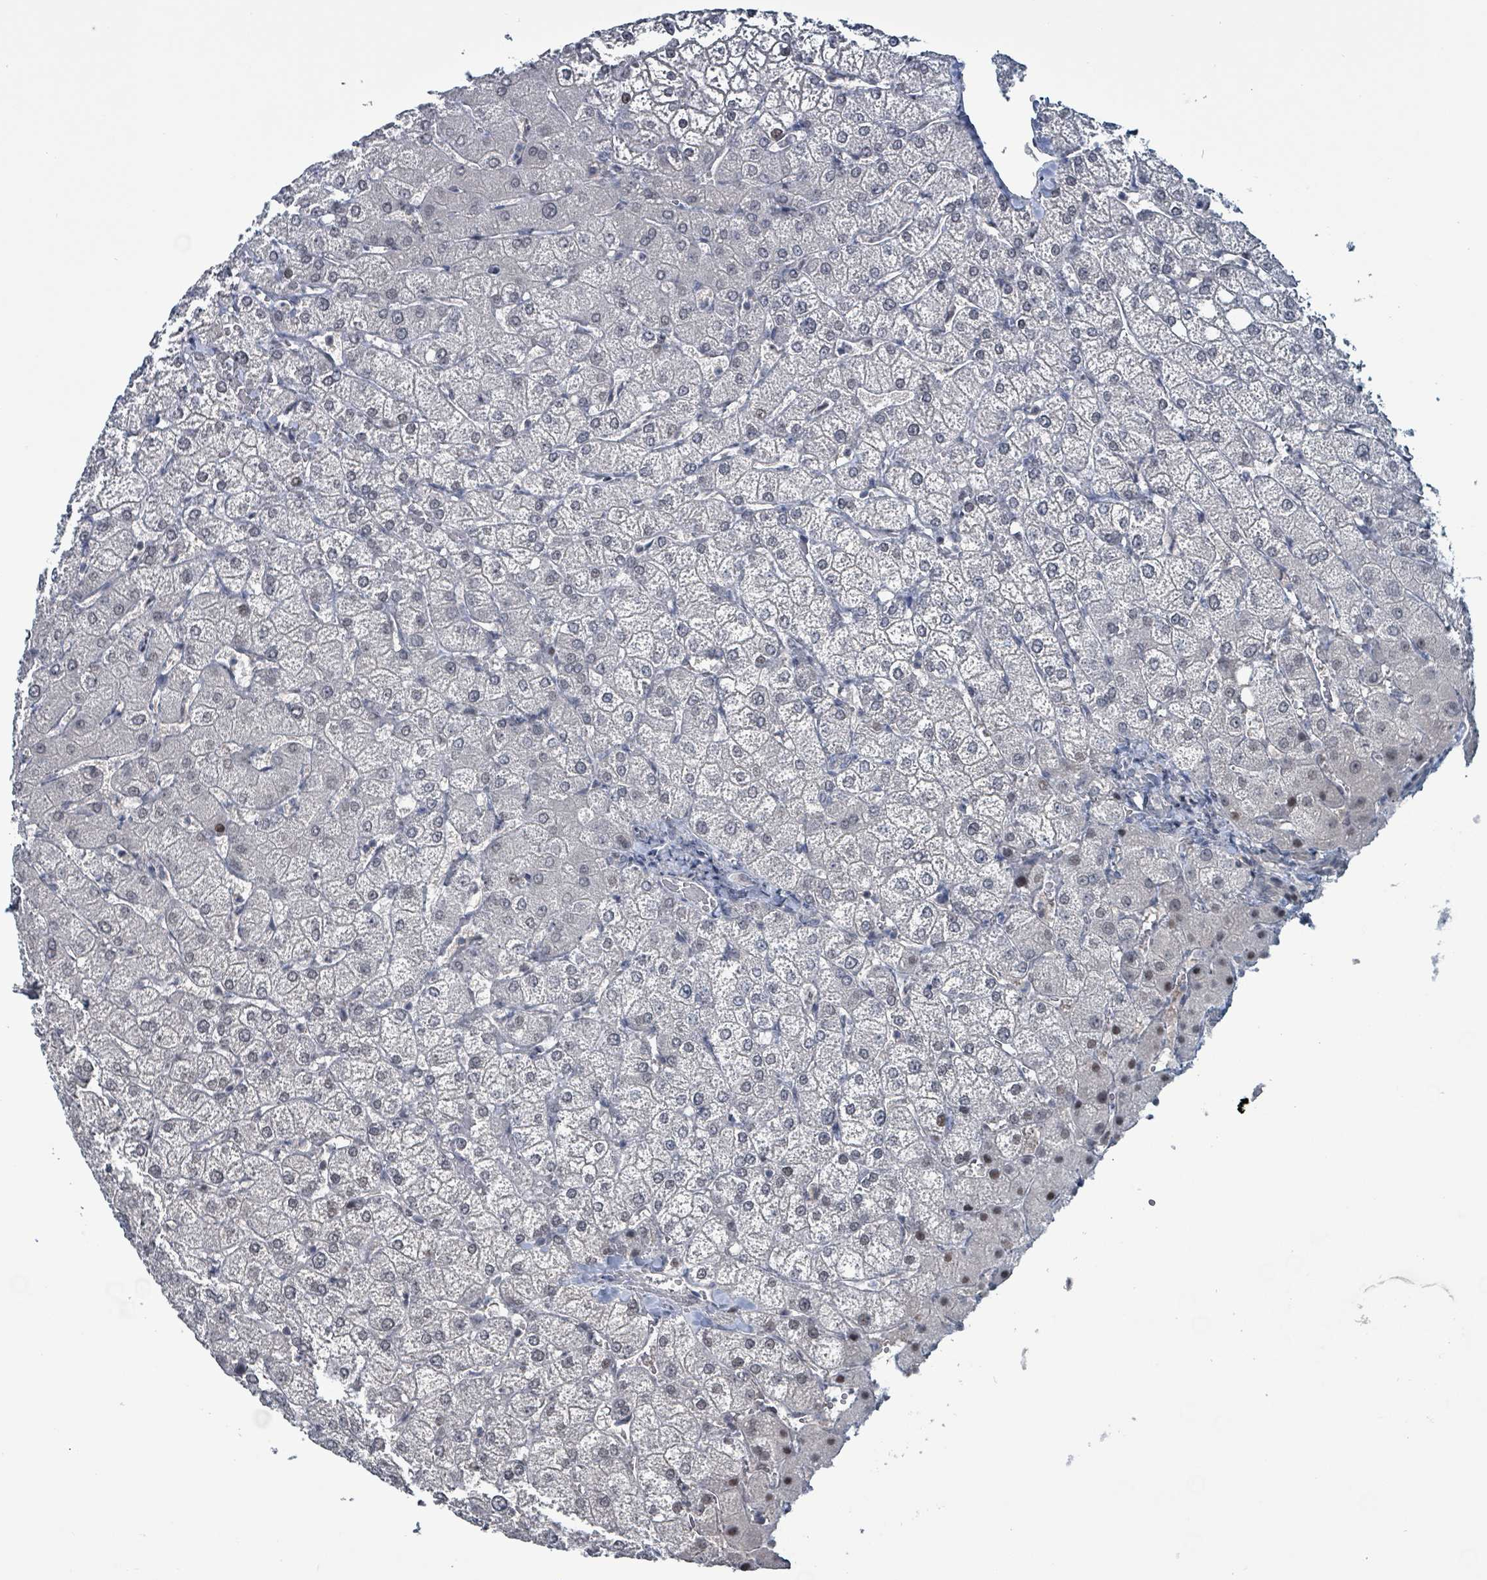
{"staining": {"intensity": "negative", "quantity": "none", "location": "none"}, "tissue": "liver", "cell_type": "Cholangiocytes", "image_type": "normal", "snomed": [{"axis": "morphology", "description": "Normal tissue, NOS"}, {"axis": "topography", "description": "Liver"}], "caption": "DAB immunohistochemical staining of benign liver exhibits no significant staining in cholangiocytes. (Stains: DAB (3,3'-diaminobenzidine) immunohistochemistry (IHC) with hematoxylin counter stain, Microscopy: brightfield microscopy at high magnification).", "gene": "BIVM", "patient": {"sex": "female", "age": 54}}